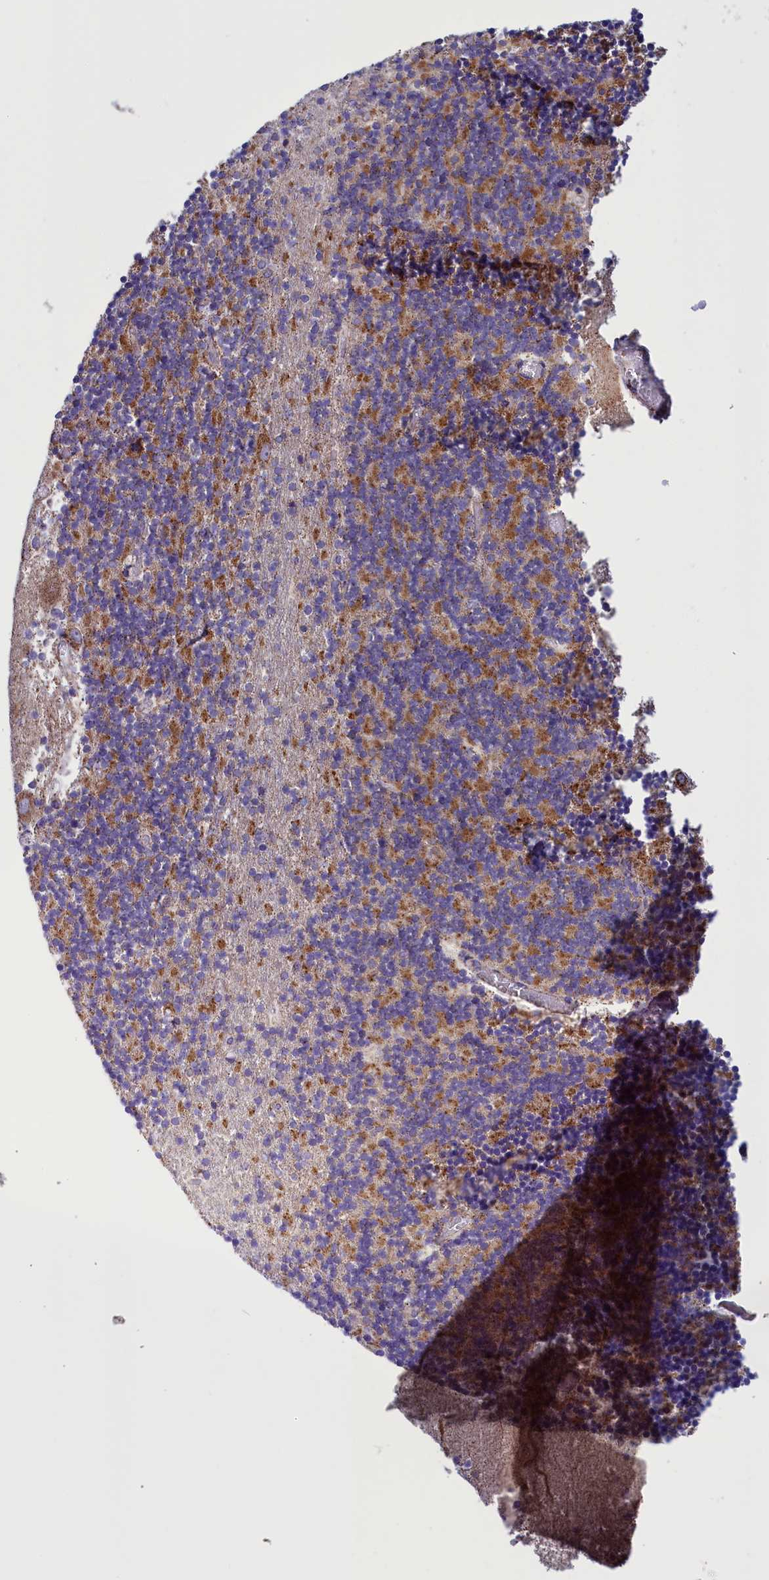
{"staining": {"intensity": "moderate", "quantity": "25%-75%", "location": "cytoplasmic/membranous"}, "tissue": "cerebellum", "cell_type": "Cells in granular layer", "image_type": "normal", "snomed": [{"axis": "morphology", "description": "Normal tissue, NOS"}, {"axis": "topography", "description": "Cerebellum"}], "caption": "Cerebellum stained for a protein demonstrates moderate cytoplasmic/membranous positivity in cells in granular layer. The protein is shown in brown color, while the nuclei are stained blue.", "gene": "ICA1L", "patient": {"sex": "female", "age": 28}}